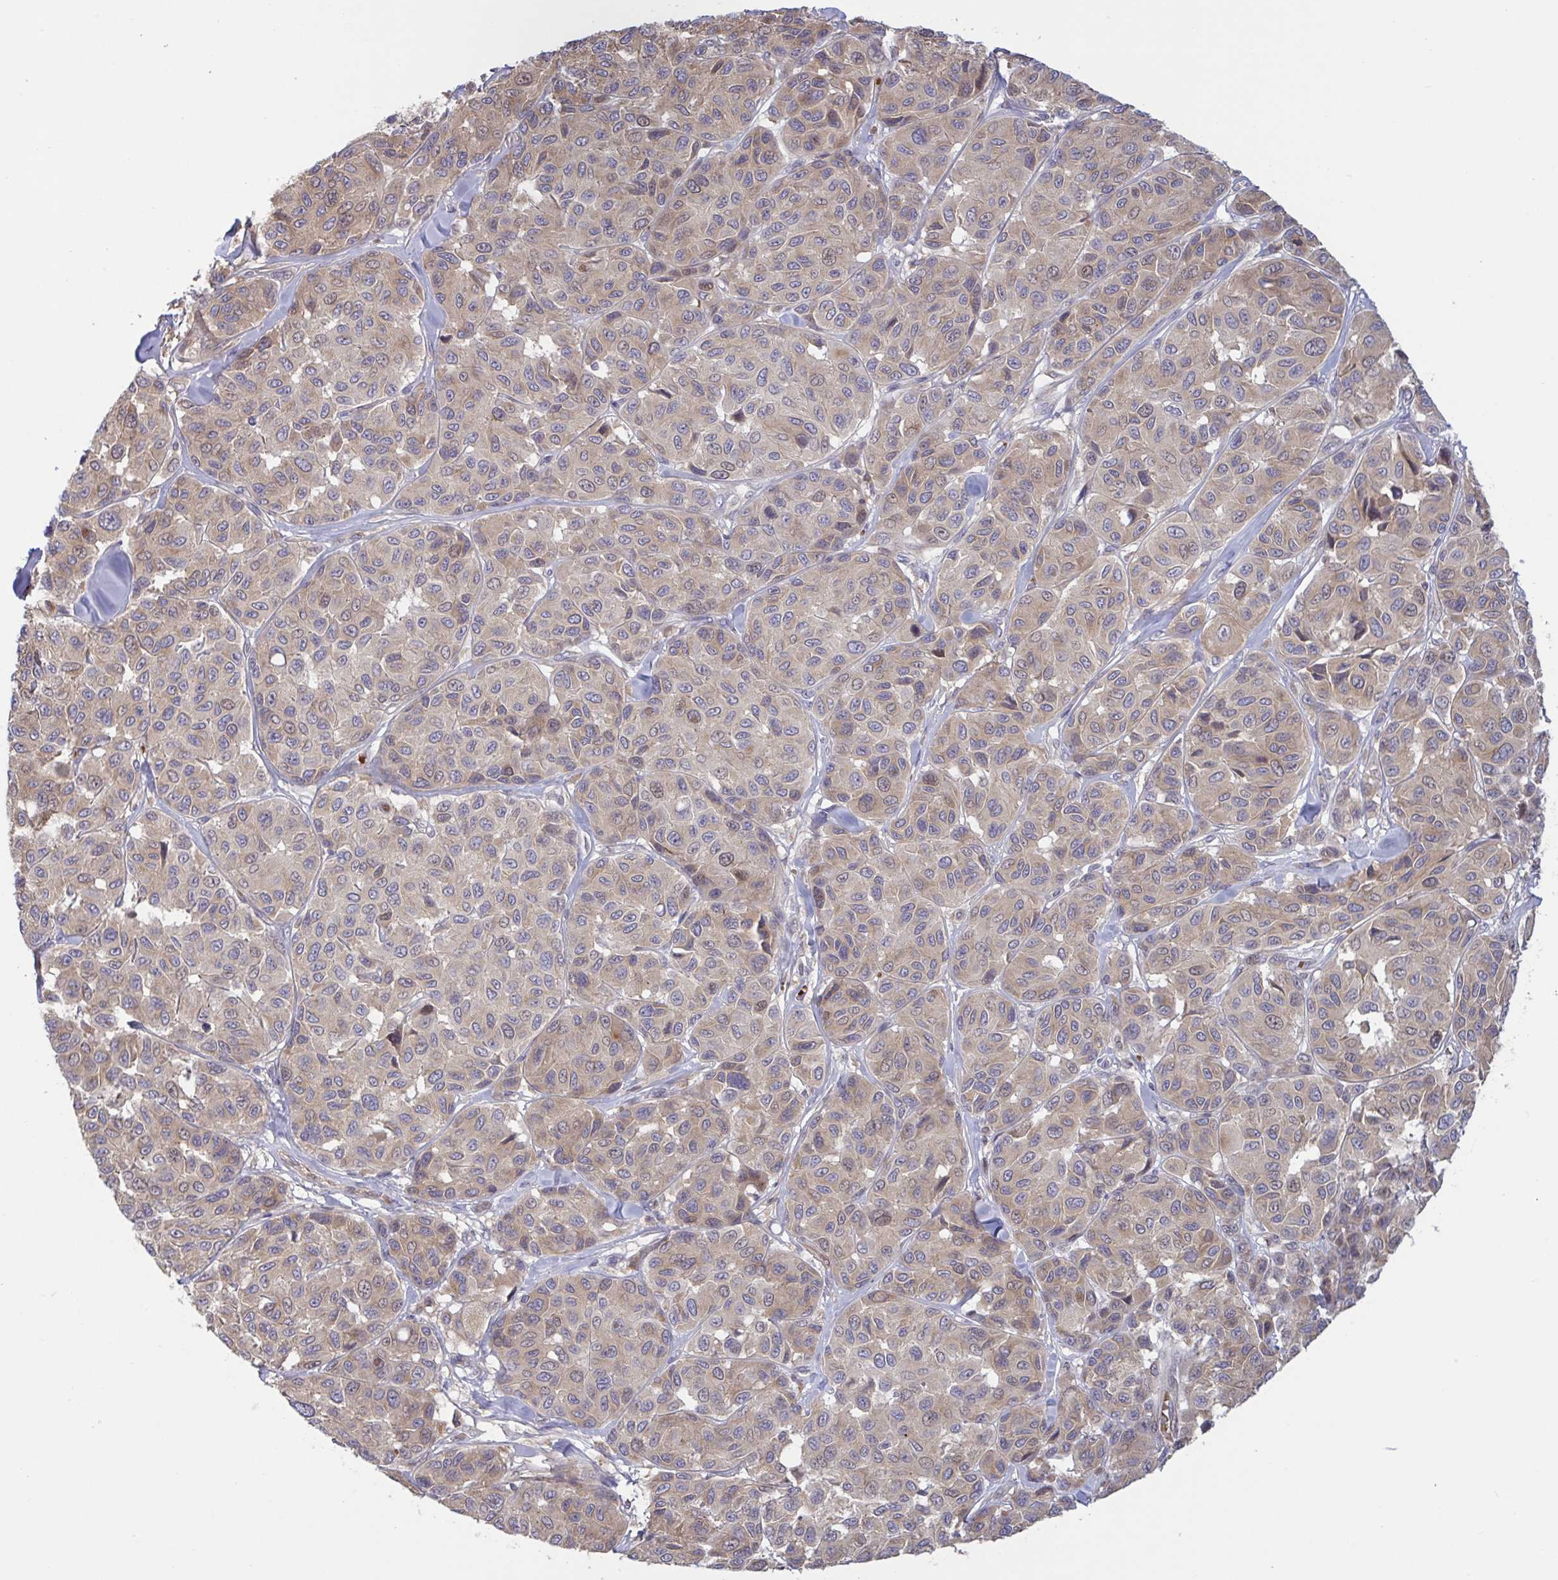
{"staining": {"intensity": "weak", "quantity": ">75%", "location": "cytoplasmic/membranous"}, "tissue": "melanoma", "cell_type": "Tumor cells", "image_type": "cancer", "snomed": [{"axis": "morphology", "description": "Malignant melanoma, NOS"}, {"axis": "topography", "description": "Skin"}], "caption": "Immunohistochemical staining of human malignant melanoma demonstrates low levels of weak cytoplasmic/membranous staining in approximately >75% of tumor cells.", "gene": "IL1R1", "patient": {"sex": "female", "age": 66}}